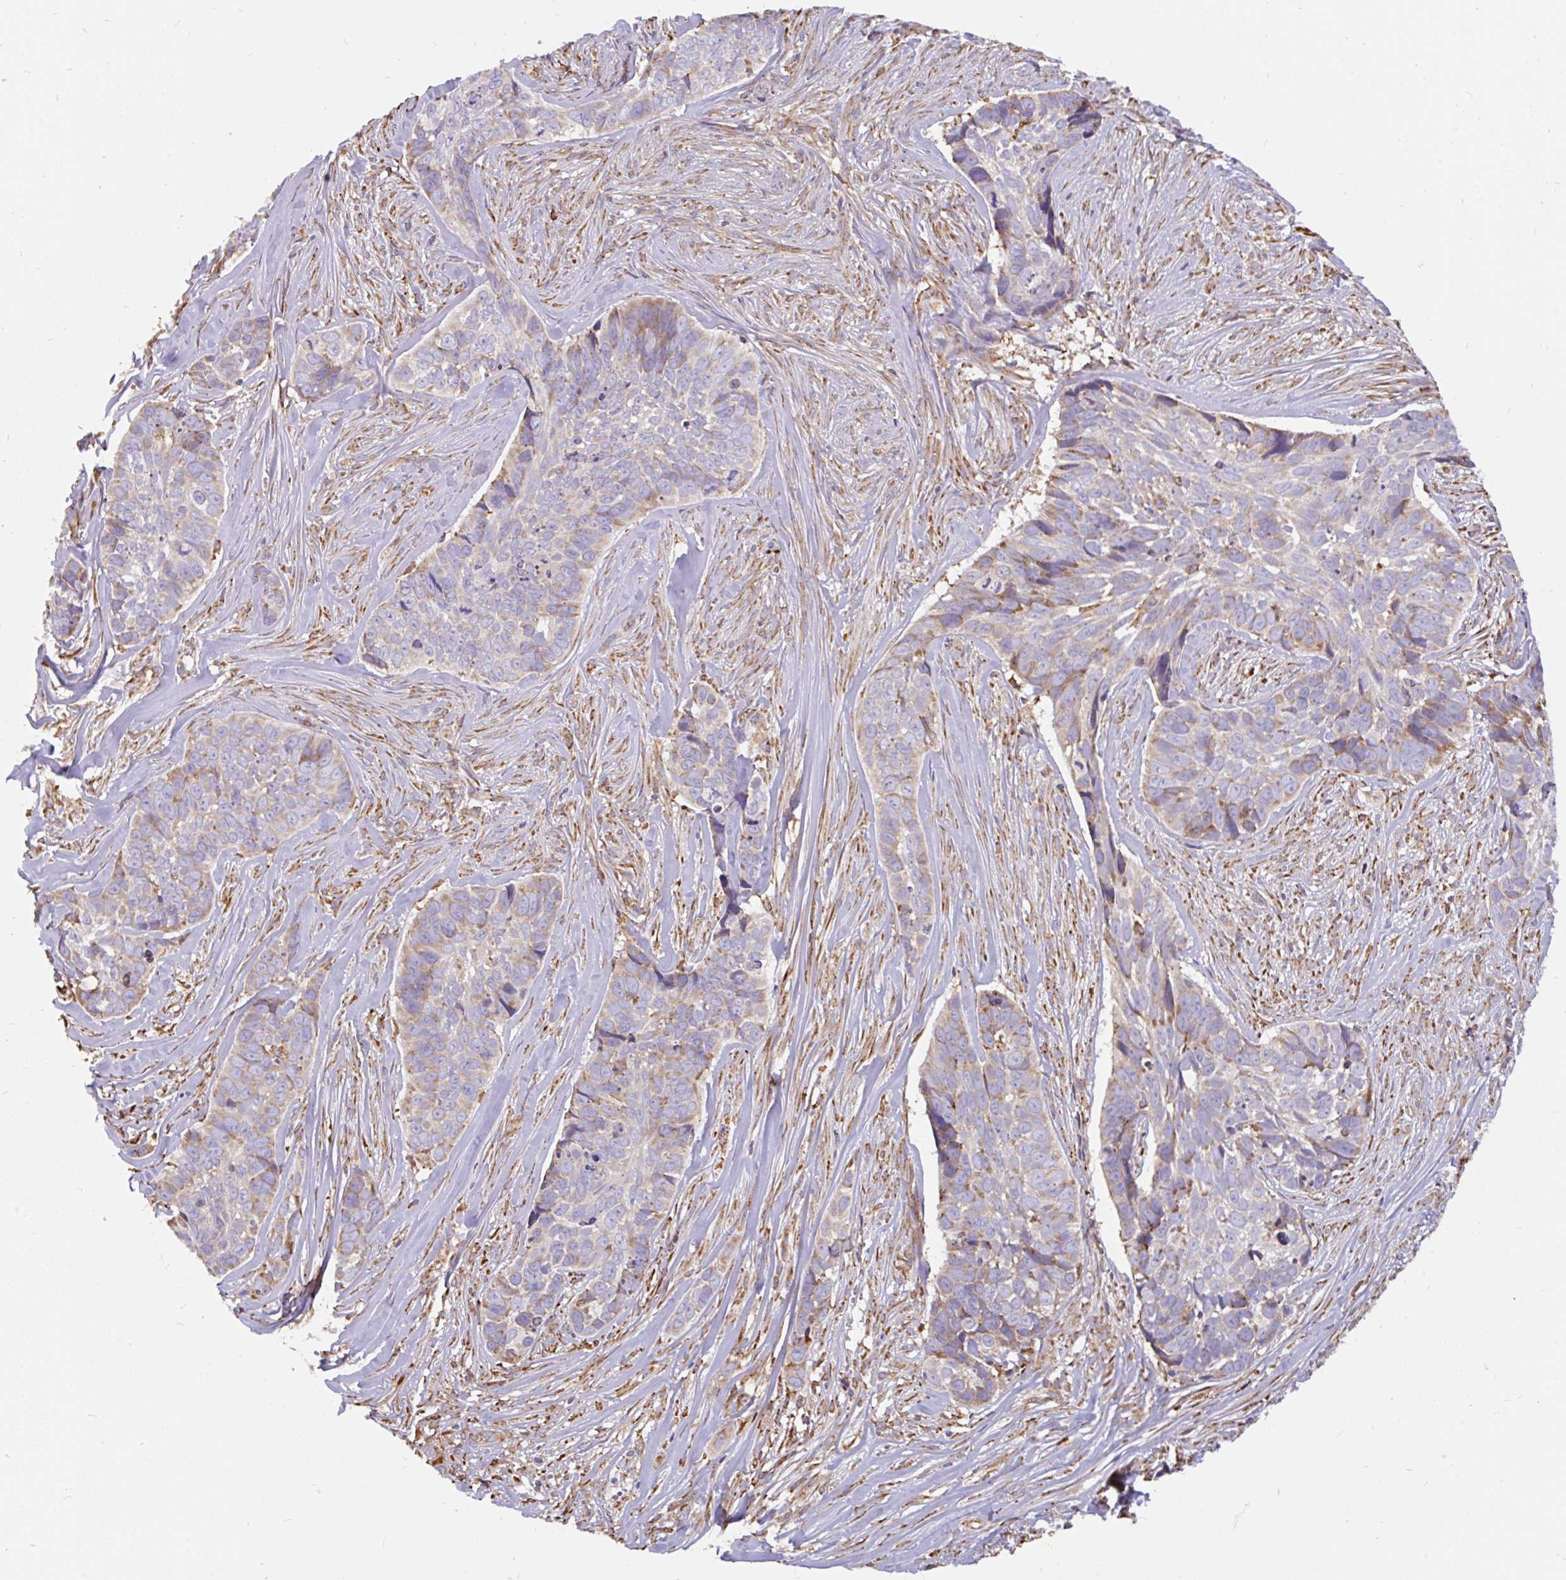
{"staining": {"intensity": "moderate", "quantity": "<25%", "location": "cytoplasmic/membranous"}, "tissue": "skin cancer", "cell_type": "Tumor cells", "image_type": "cancer", "snomed": [{"axis": "morphology", "description": "Basal cell carcinoma"}, {"axis": "topography", "description": "Skin"}], "caption": "Skin cancer tissue demonstrates moderate cytoplasmic/membranous positivity in about <25% of tumor cells, visualized by immunohistochemistry.", "gene": "EML5", "patient": {"sex": "female", "age": 82}}